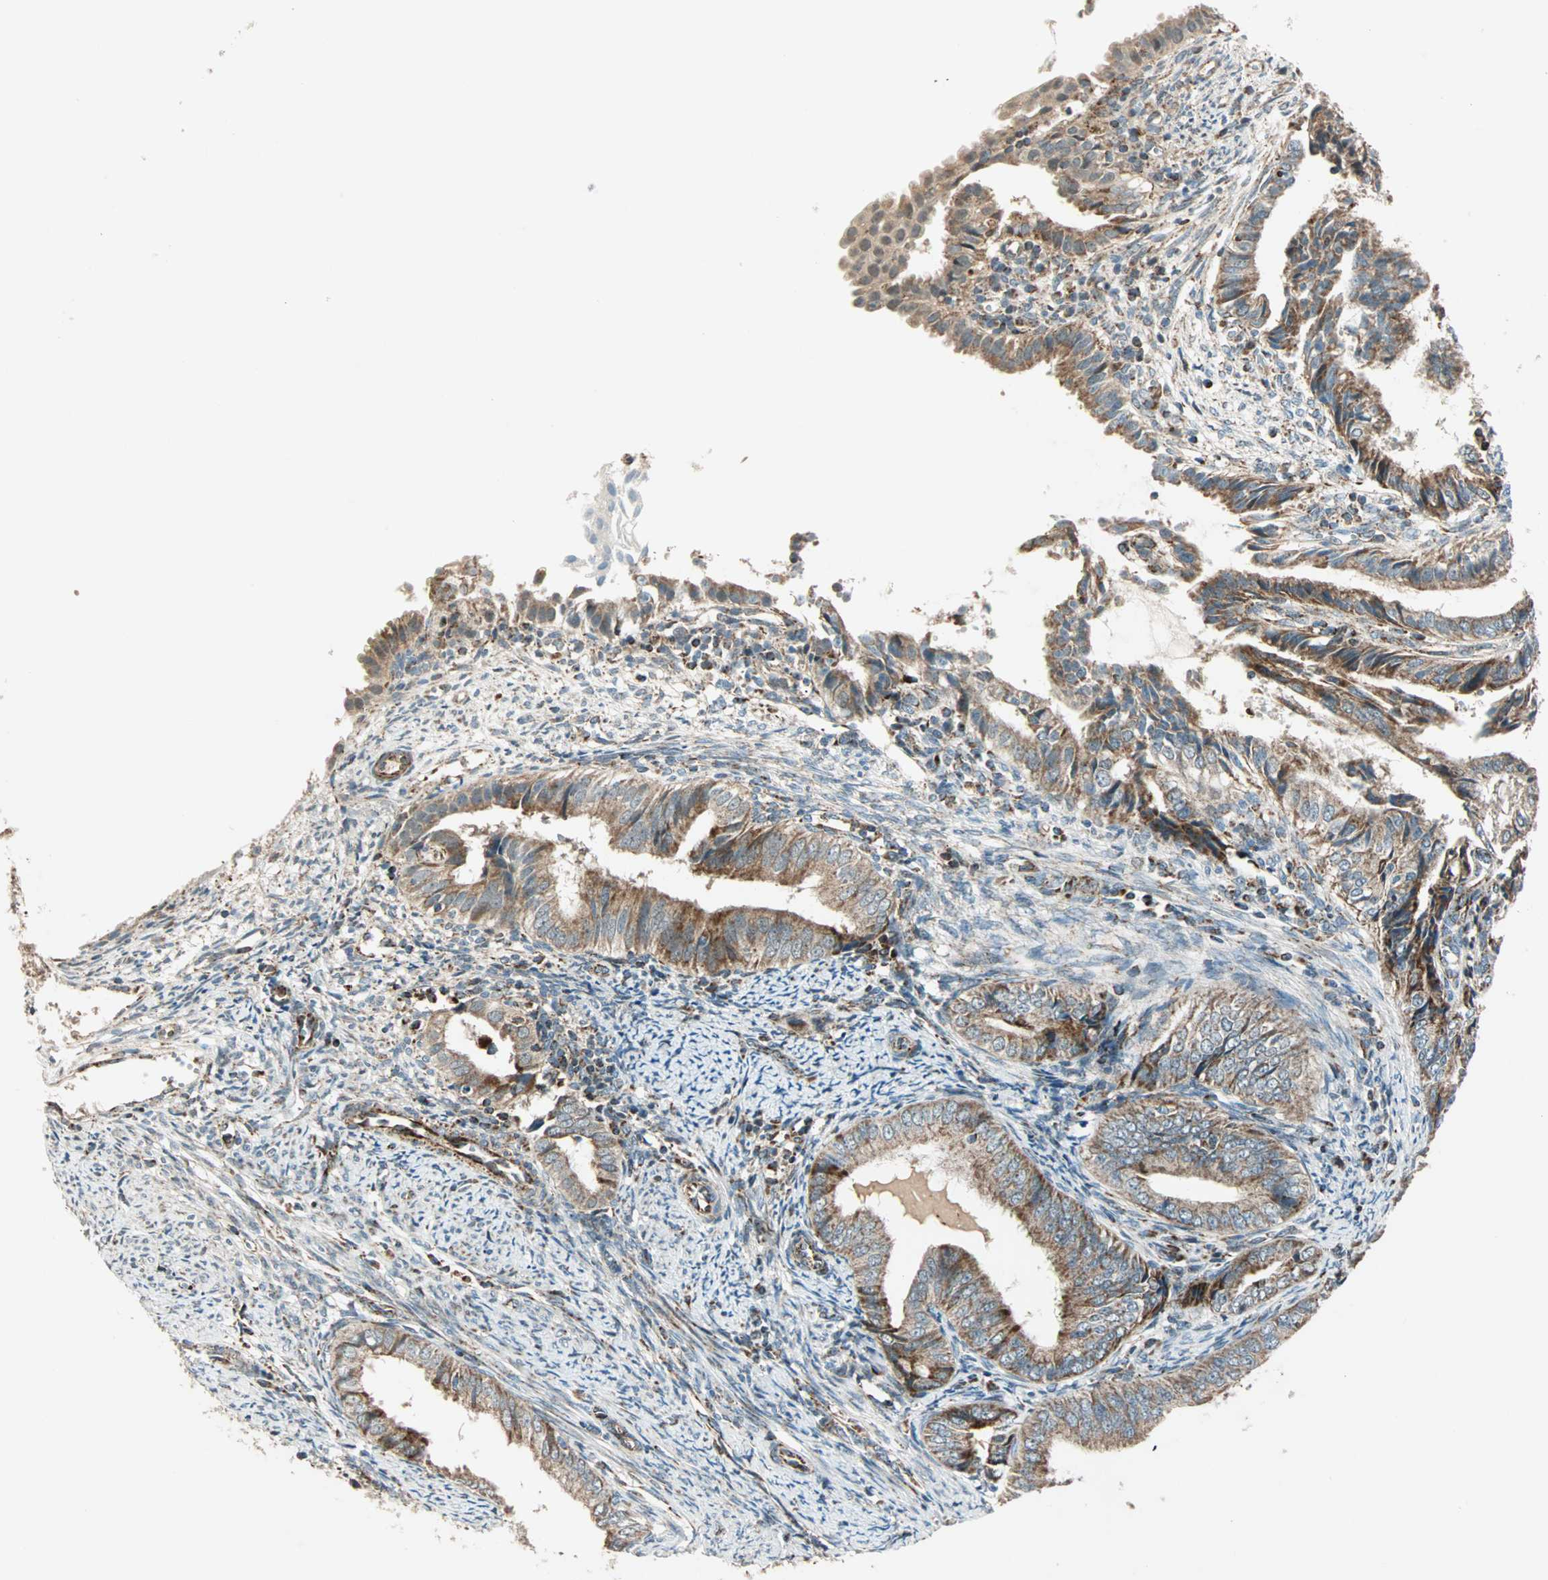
{"staining": {"intensity": "weak", "quantity": "25%-75%", "location": "cytoplasmic/membranous"}, "tissue": "endometrial cancer", "cell_type": "Tumor cells", "image_type": "cancer", "snomed": [{"axis": "morphology", "description": "Adenocarcinoma, NOS"}, {"axis": "topography", "description": "Endometrium"}], "caption": "Weak cytoplasmic/membranous staining for a protein is identified in approximately 25%-75% of tumor cells of endometrial adenocarcinoma using immunohistochemistry.", "gene": "SPRY4", "patient": {"sex": "female", "age": 58}}